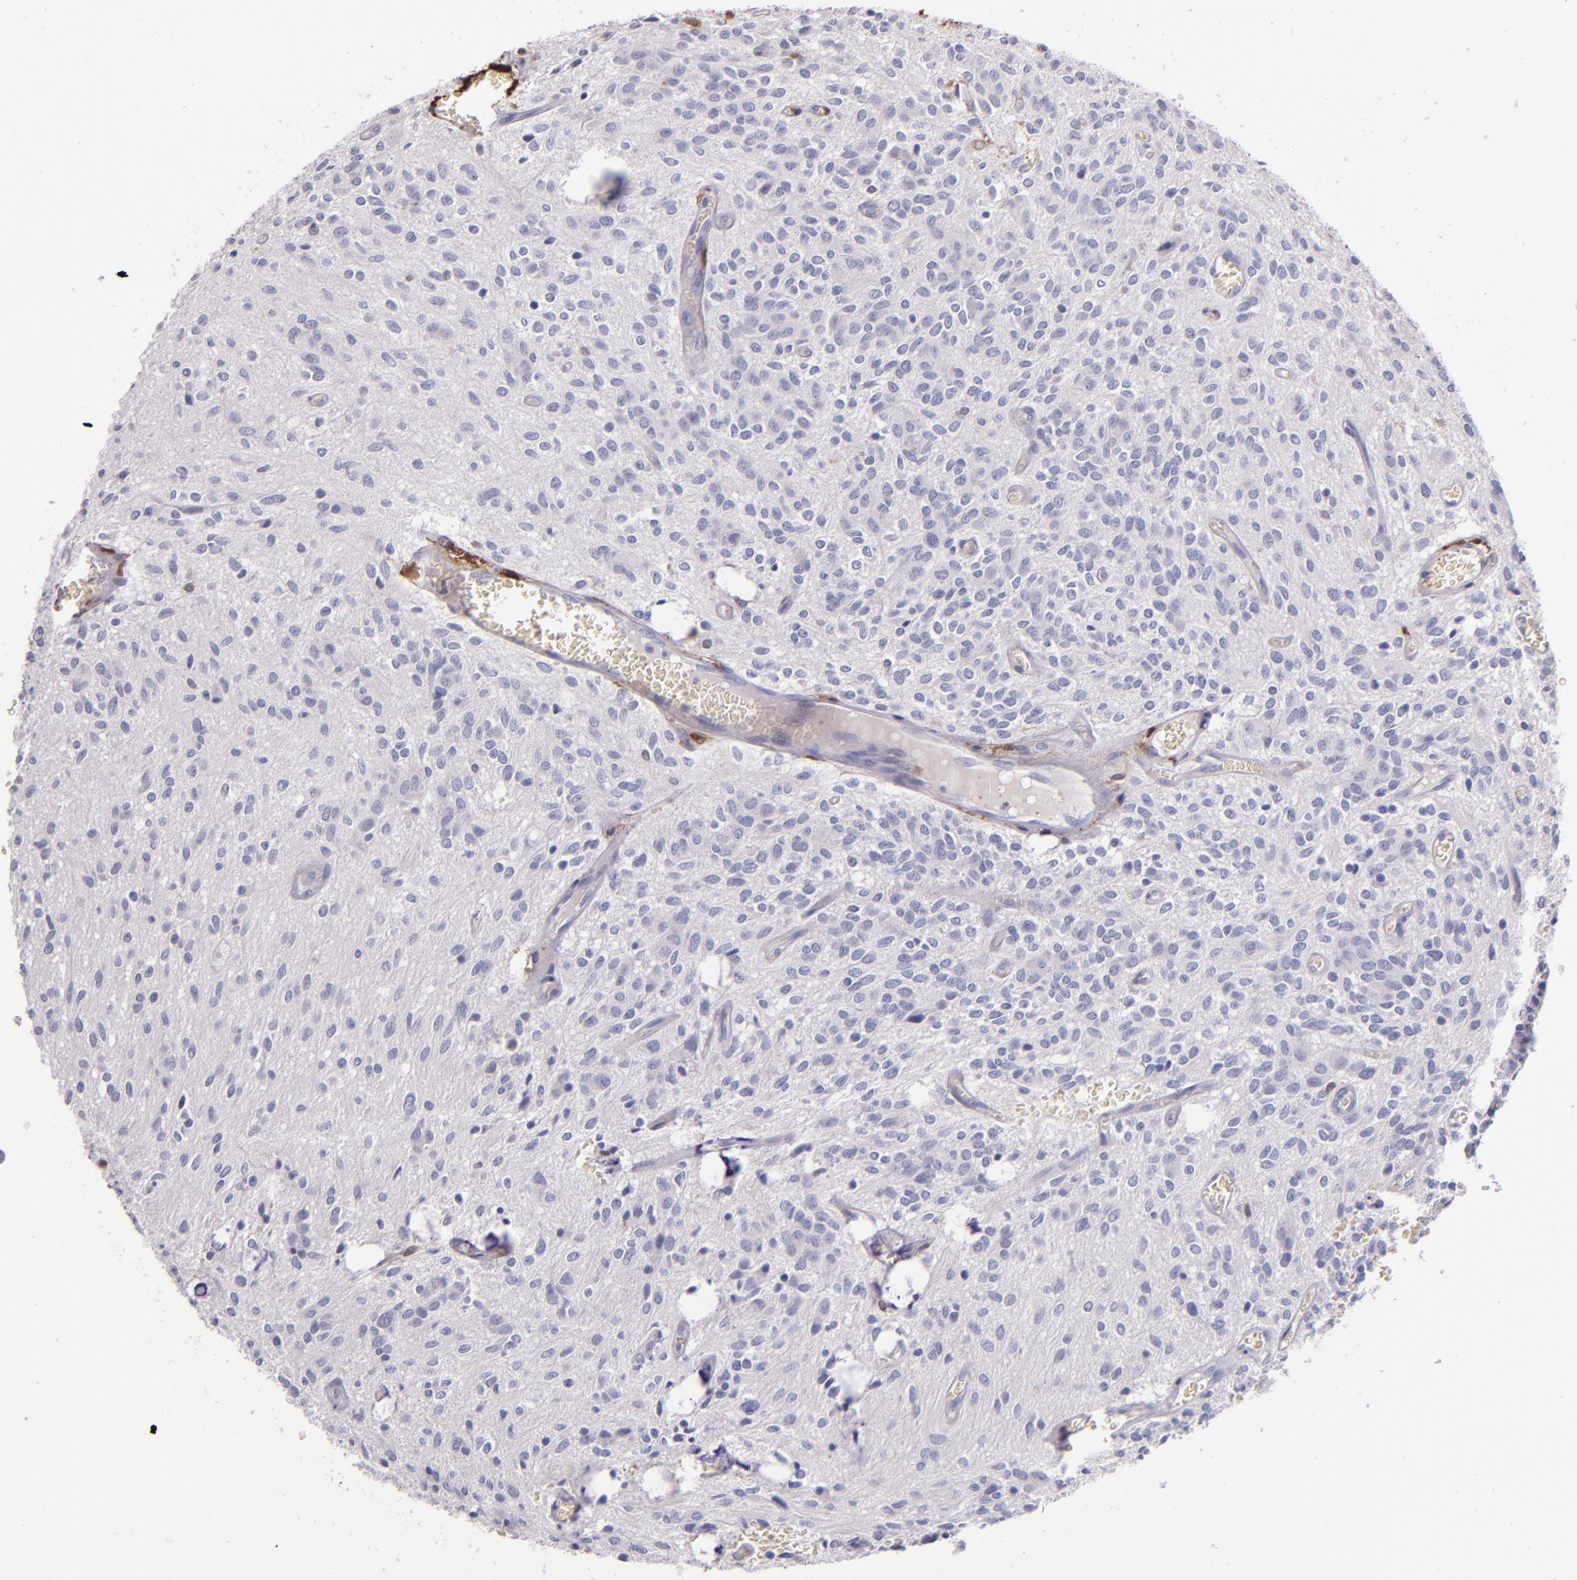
{"staining": {"intensity": "negative", "quantity": "none", "location": "none"}, "tissue": "glioma", "cell_type": "Tumor cells", "image_type": "cancer", "snomed": [{"axis": "morphology", "description": "Glioma, malignant, Low grade"}, {"axis": "topography", "description": "Brain"}], "caption": "Tumor cells show no significant staining in malignant low-grade glioma.", "gene": "F13A1", "patient": {"sex": "female", "age": 15}}